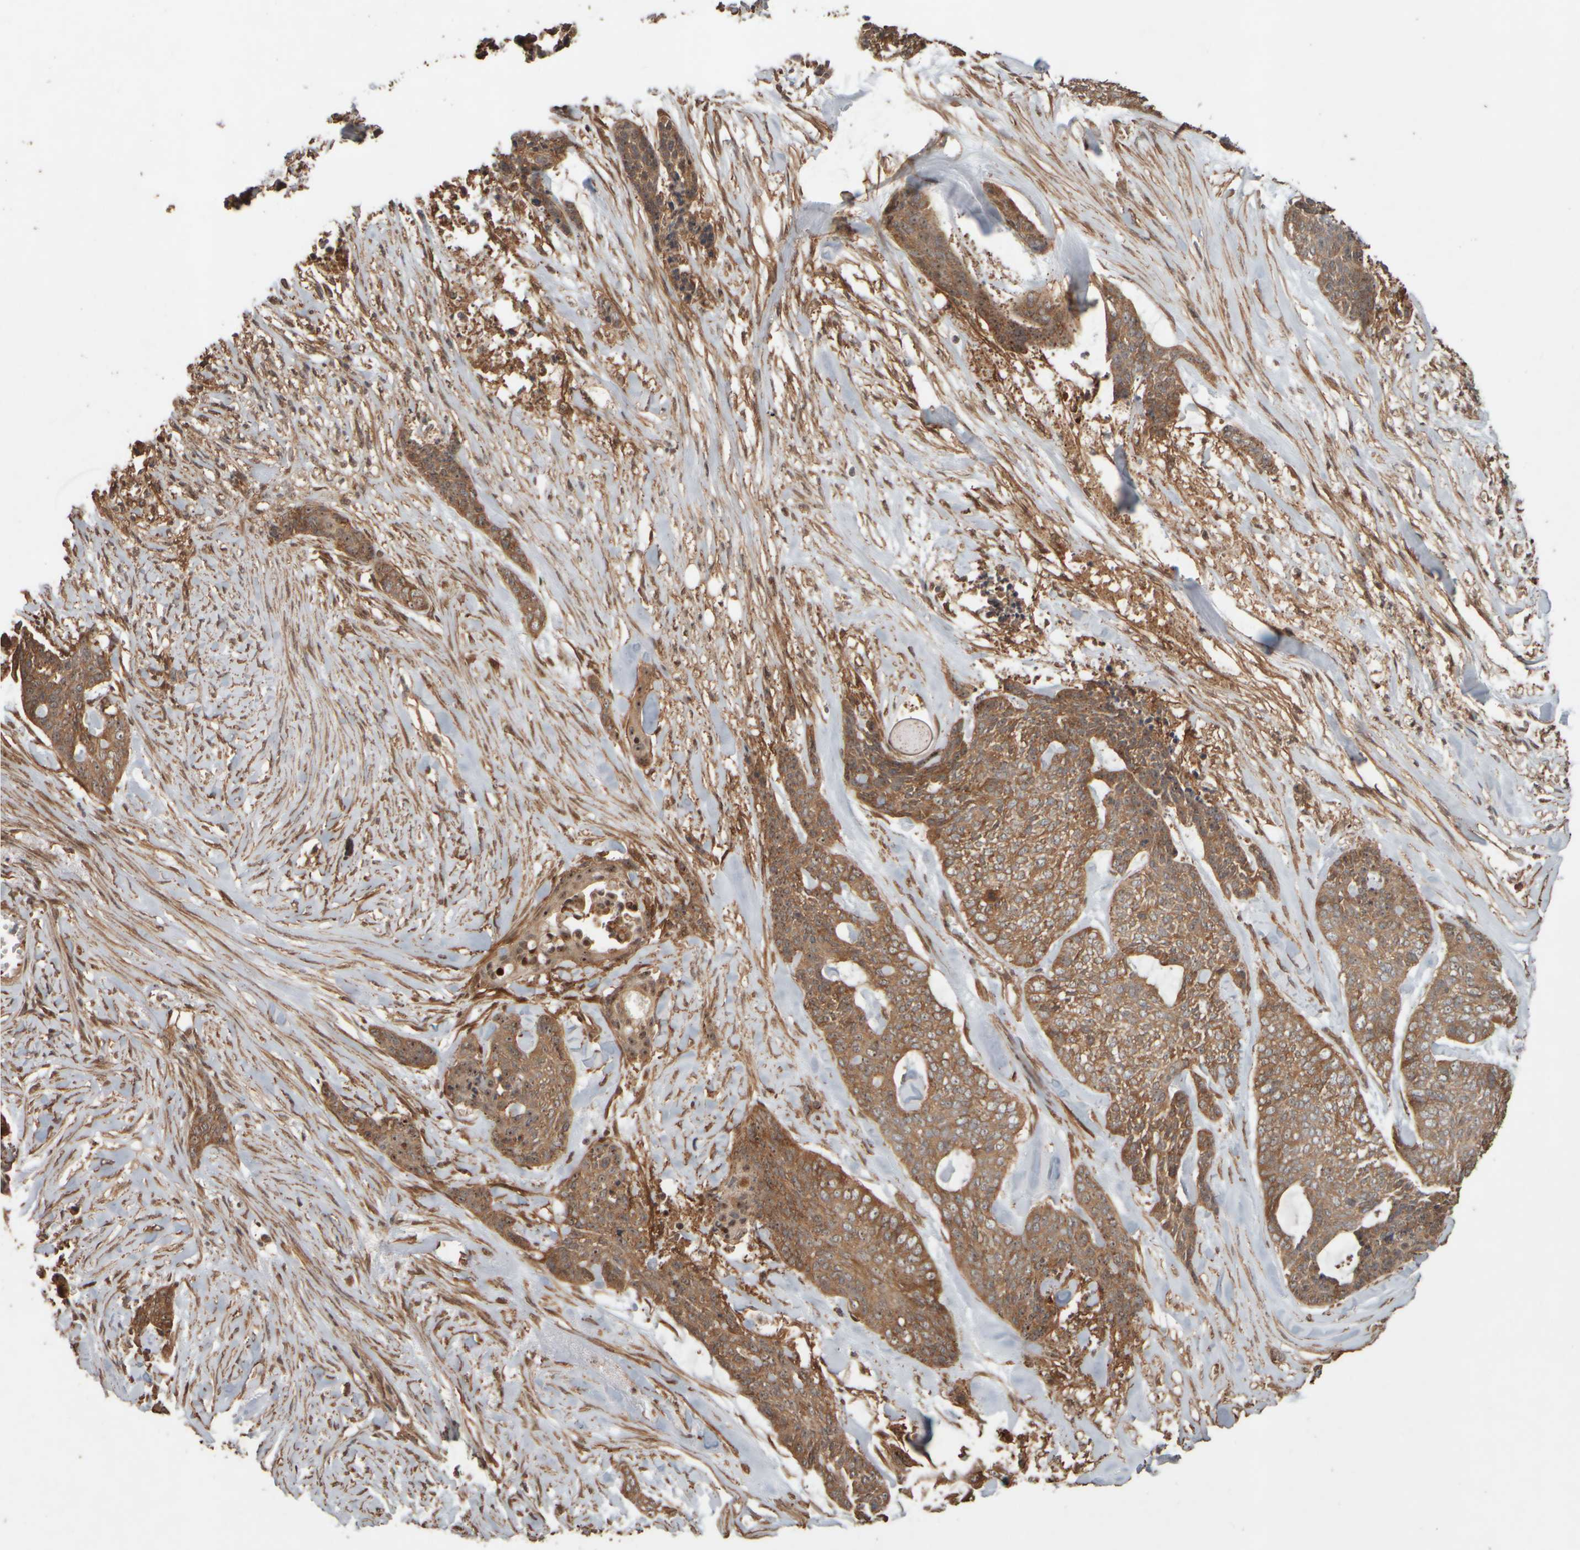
{"staining": {"intensity": "moderate", "quantity": ">75%", "location": "cytoplasmic/membranous,nuclear"}, "tissue": "skin cancer", "cell_type": "Tumor cells", "image_type": "cancer", "snomed": [{"axis": "morphology", "description": "Basal cell carcinoma"}, {"axis": "topography", "description": "Skin"}], "caption": "Immunohistochemical staining of human skin basal cell carcinoma demonstrates medium levels of moderate cytoplasmic/membranous and nuclear positivity in about >75% of tumor cells.", "gene": "SPHK1", "patient": {"sex": "female", "age": 64}}